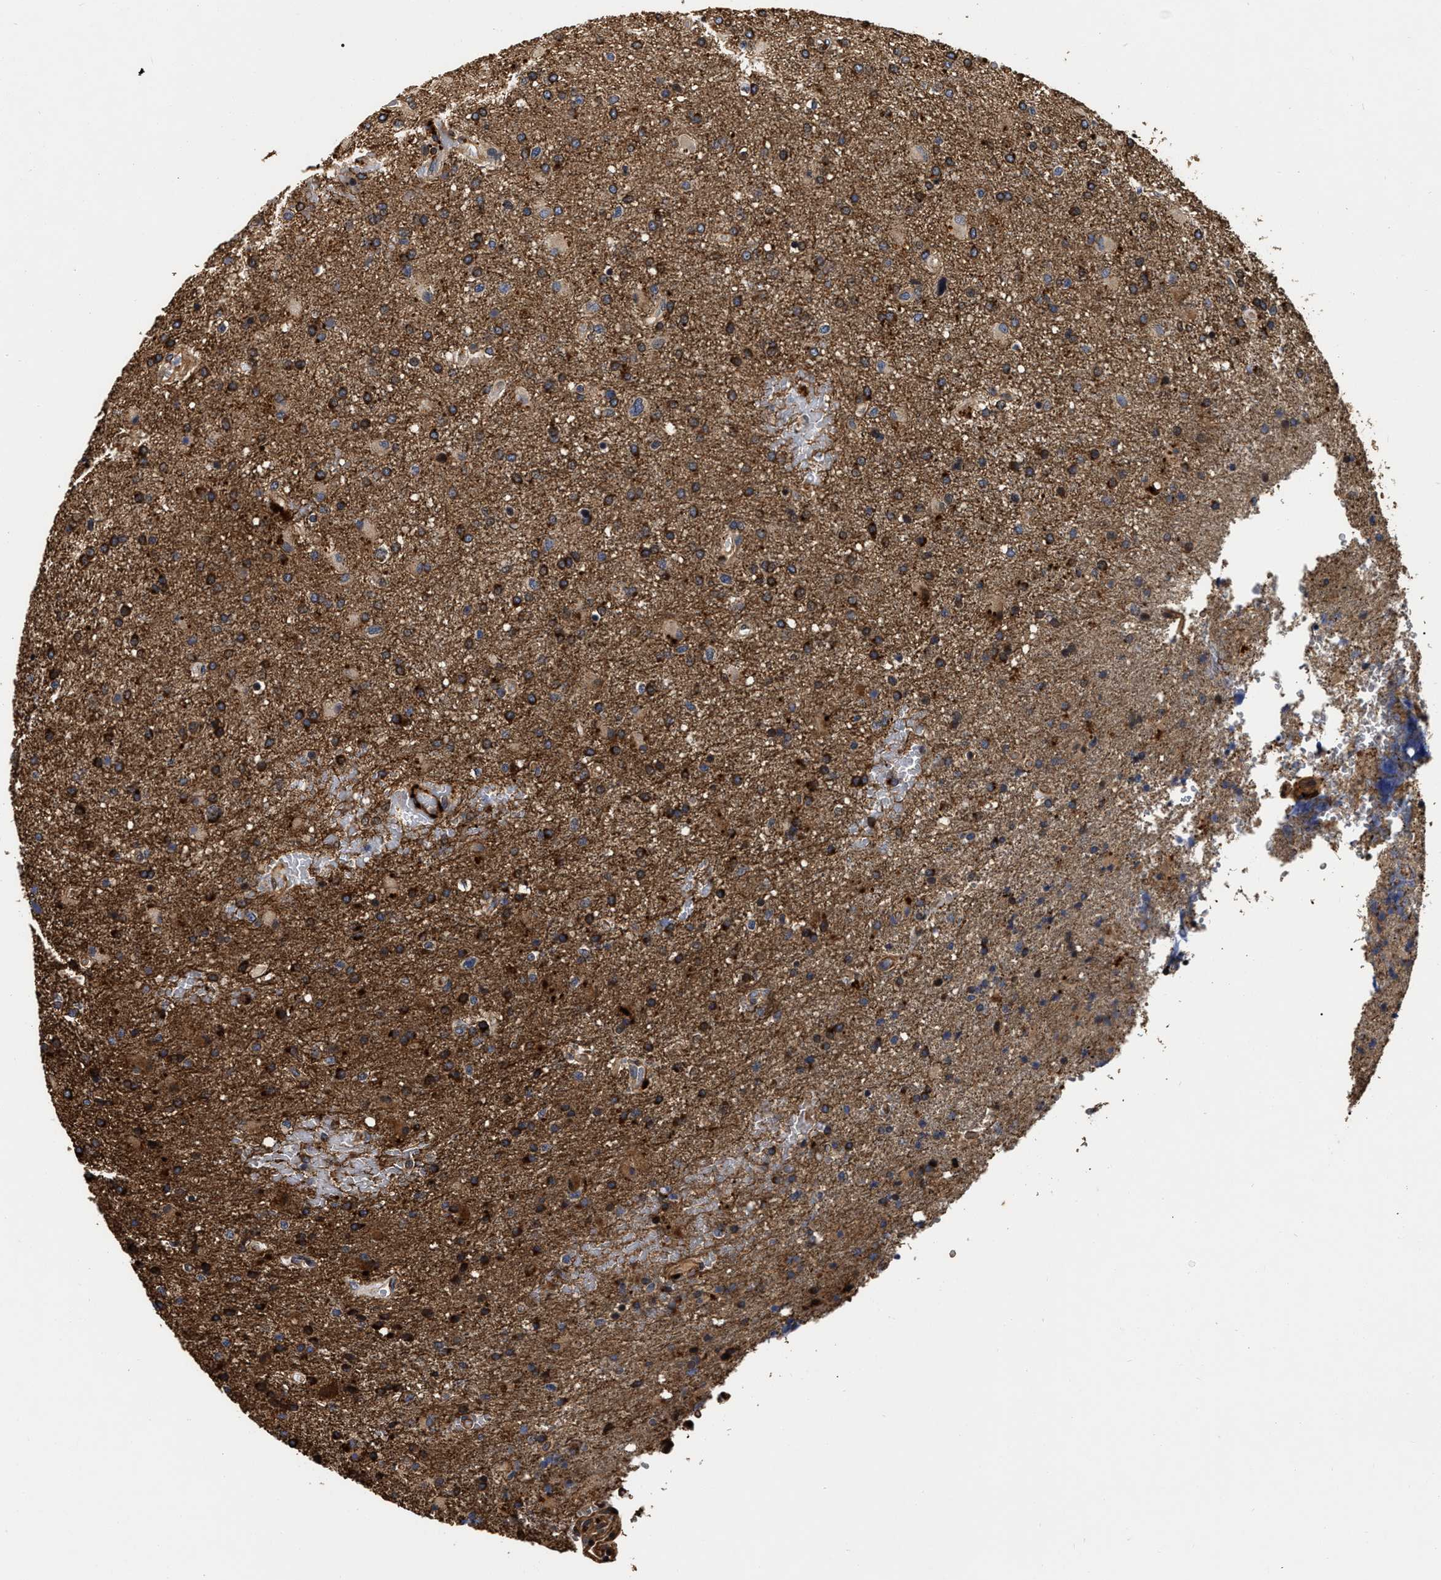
{"staining": {"intensity": "strong", "quantity": "25%-75%", "location": "cytoplasmic/membranous"}, "tissue": "glioma", "cell_type": "Tumor cells", "image_type": "cancer", "snomed": [{"axis": "morphology", "description": "Glioma, malignant, High grade"}, {"axis": "topography", "description": "Brain"}], "caption": "DAB immunohistochemical staining of human glioma exhibits strong cytoplasmic/membranous protein positivity in approximately 25%-75% of tumor cells.", "gene": "ABCG8", "patient": {"sex": "male", "age": 72}}